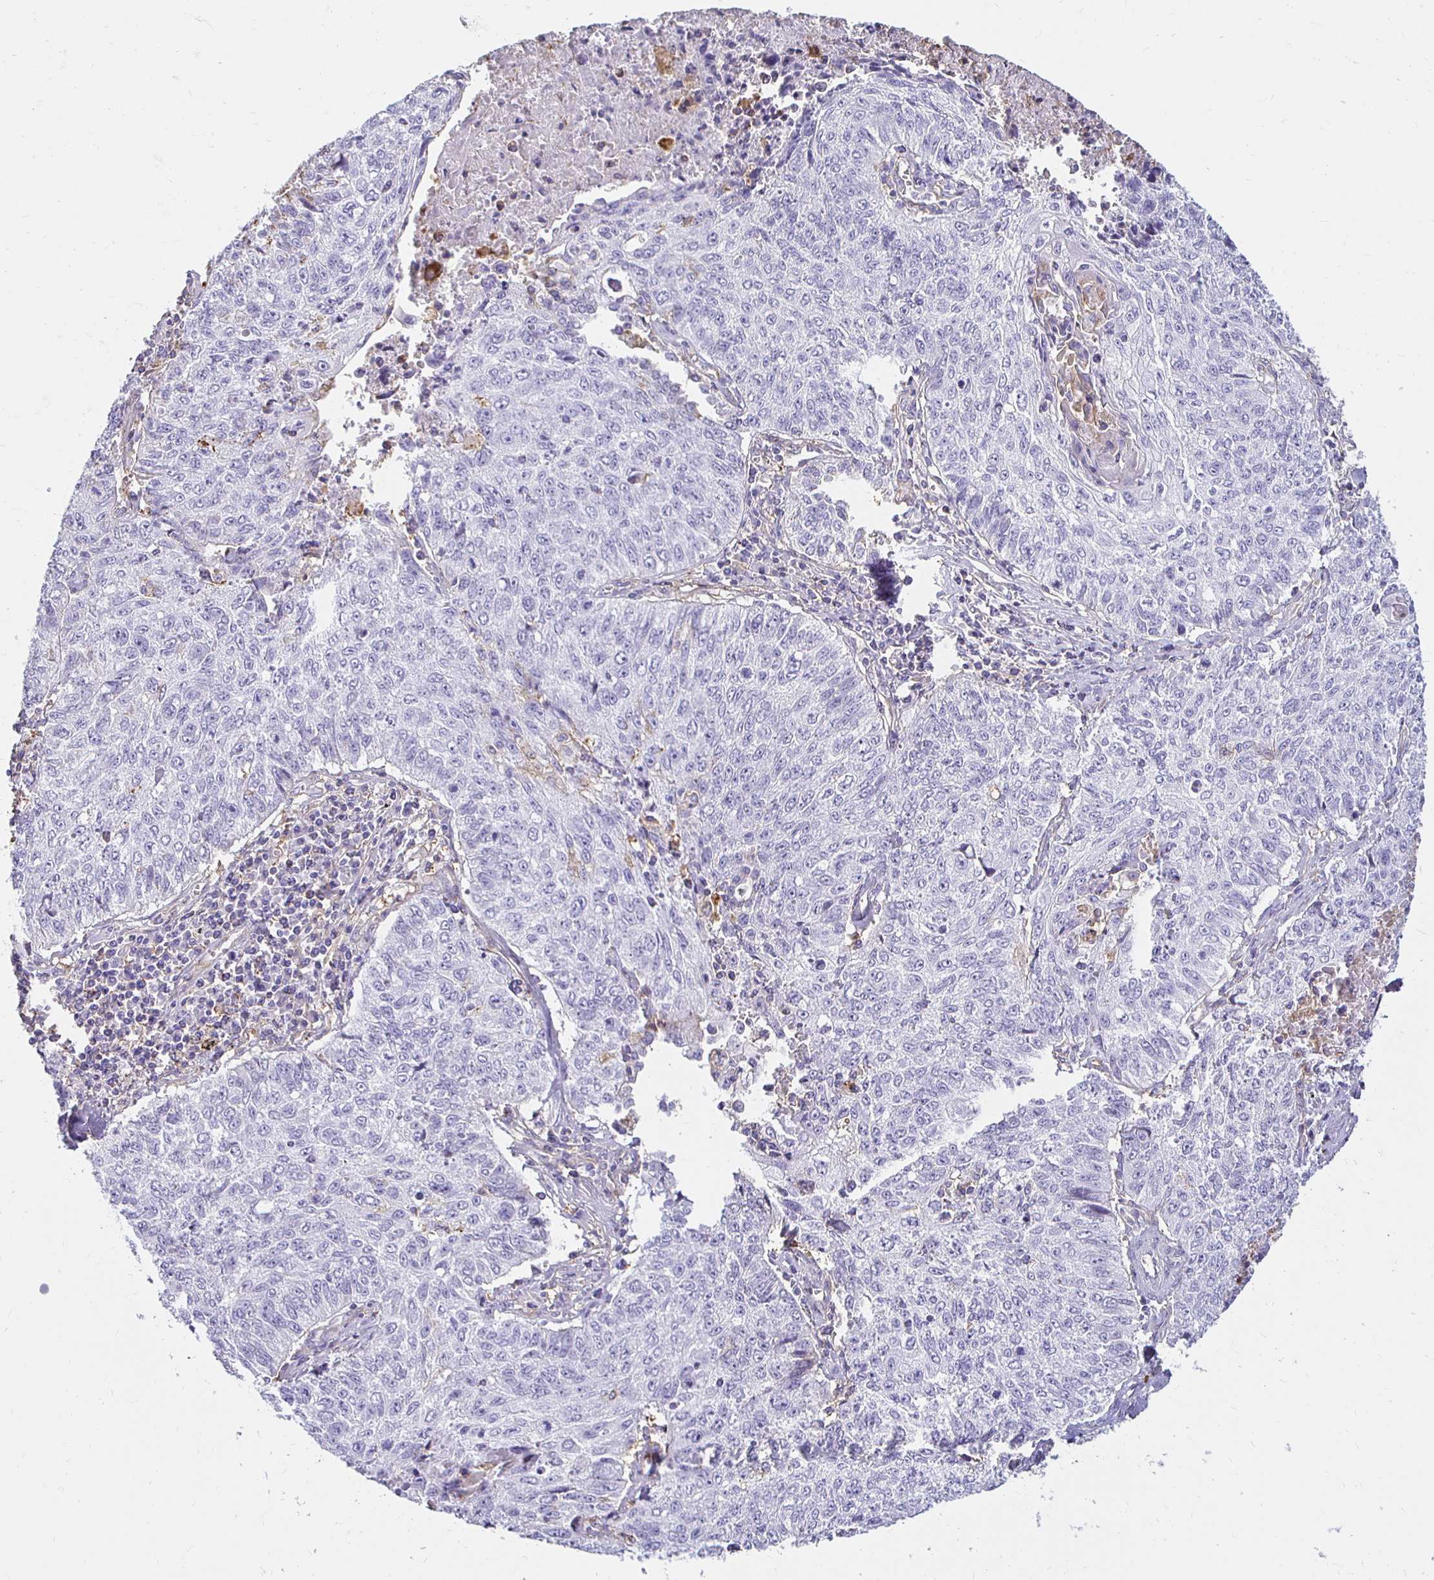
{"staining": {"intensity": "negative", "quantity": "none", "location": "none"}, "tissue": "lung cancer", "cell_type": "Tumor cells", "image_type": "cancer", "snomed": [{"axis": "morphology", "description": "Normal morphology"}, {"axis": "morphology", "description": "Aneuploidy"}, {"axis": "morphology", "description": "Squamous cell carcinoma, NOS"}, {"axis": "topography", "description": "Lymph node"}, {"axis": "topography", "description": "Lung"}], "caption": "A high-resolution histopathology image shows IHC staining of lung cancer, which shows no significant positivity in tumor cells.", "gene": "TAS1R3", "patient": {"sex": "female", "age": 76}}